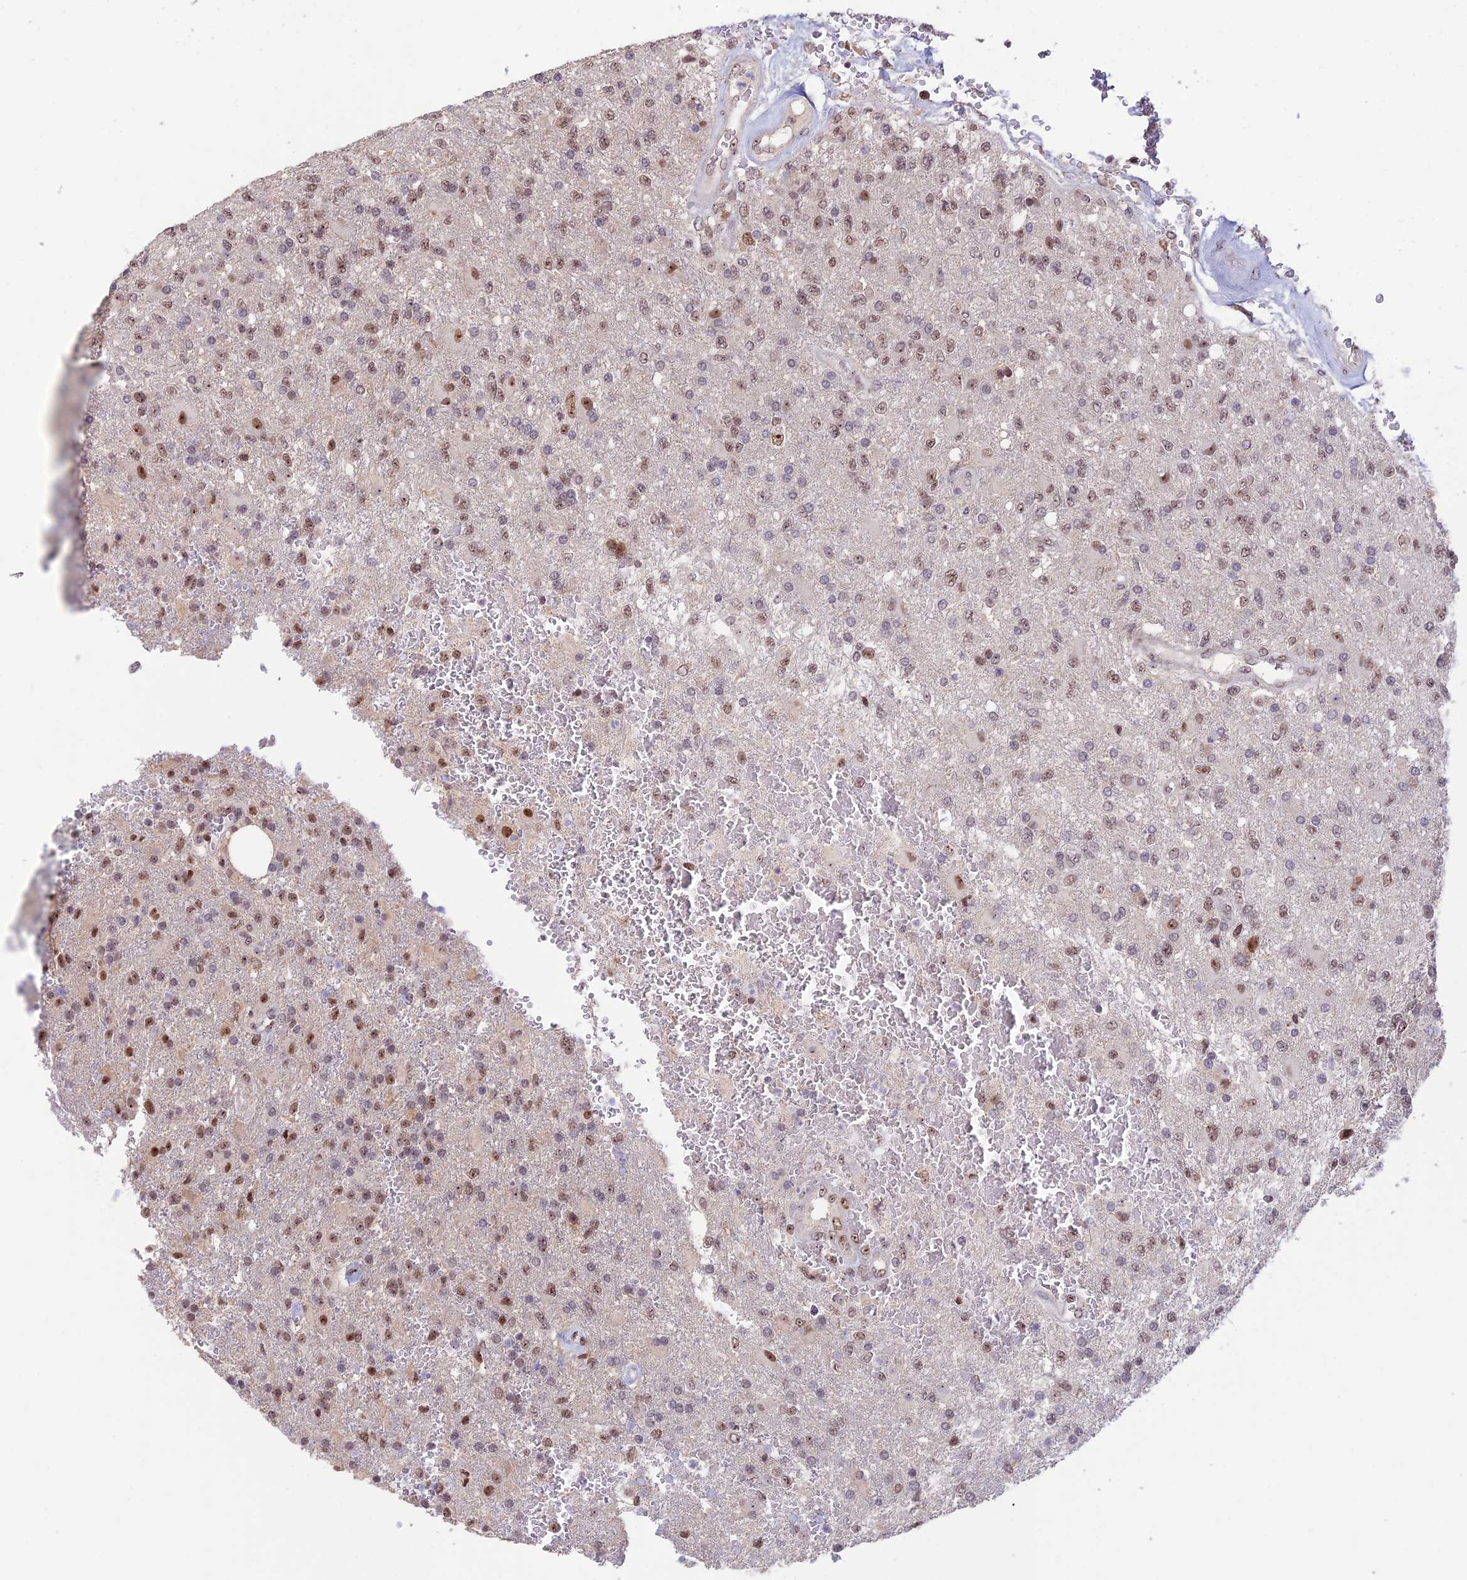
{"staining": {"intensity": "moderate", "quantity": "25%-75%", "location": "nuclear"}, "tissue": "glioma", "cell_type": "Tumor cells", "image_type": "cancer", "snomed": [{"axis": "morphology", "description": "Glioma, malignant, High grade"}, {"axis": "topography", "description": "Brain"}], "caption": "This image shows glioma stained with IHC to label a protein in brown. The nuclear of tumor cells show moderate positivity for the protein. Nuclei are counter-stained blue.", "gene": "POLR1G", "patient": {"sex": "male", "age": 56}}